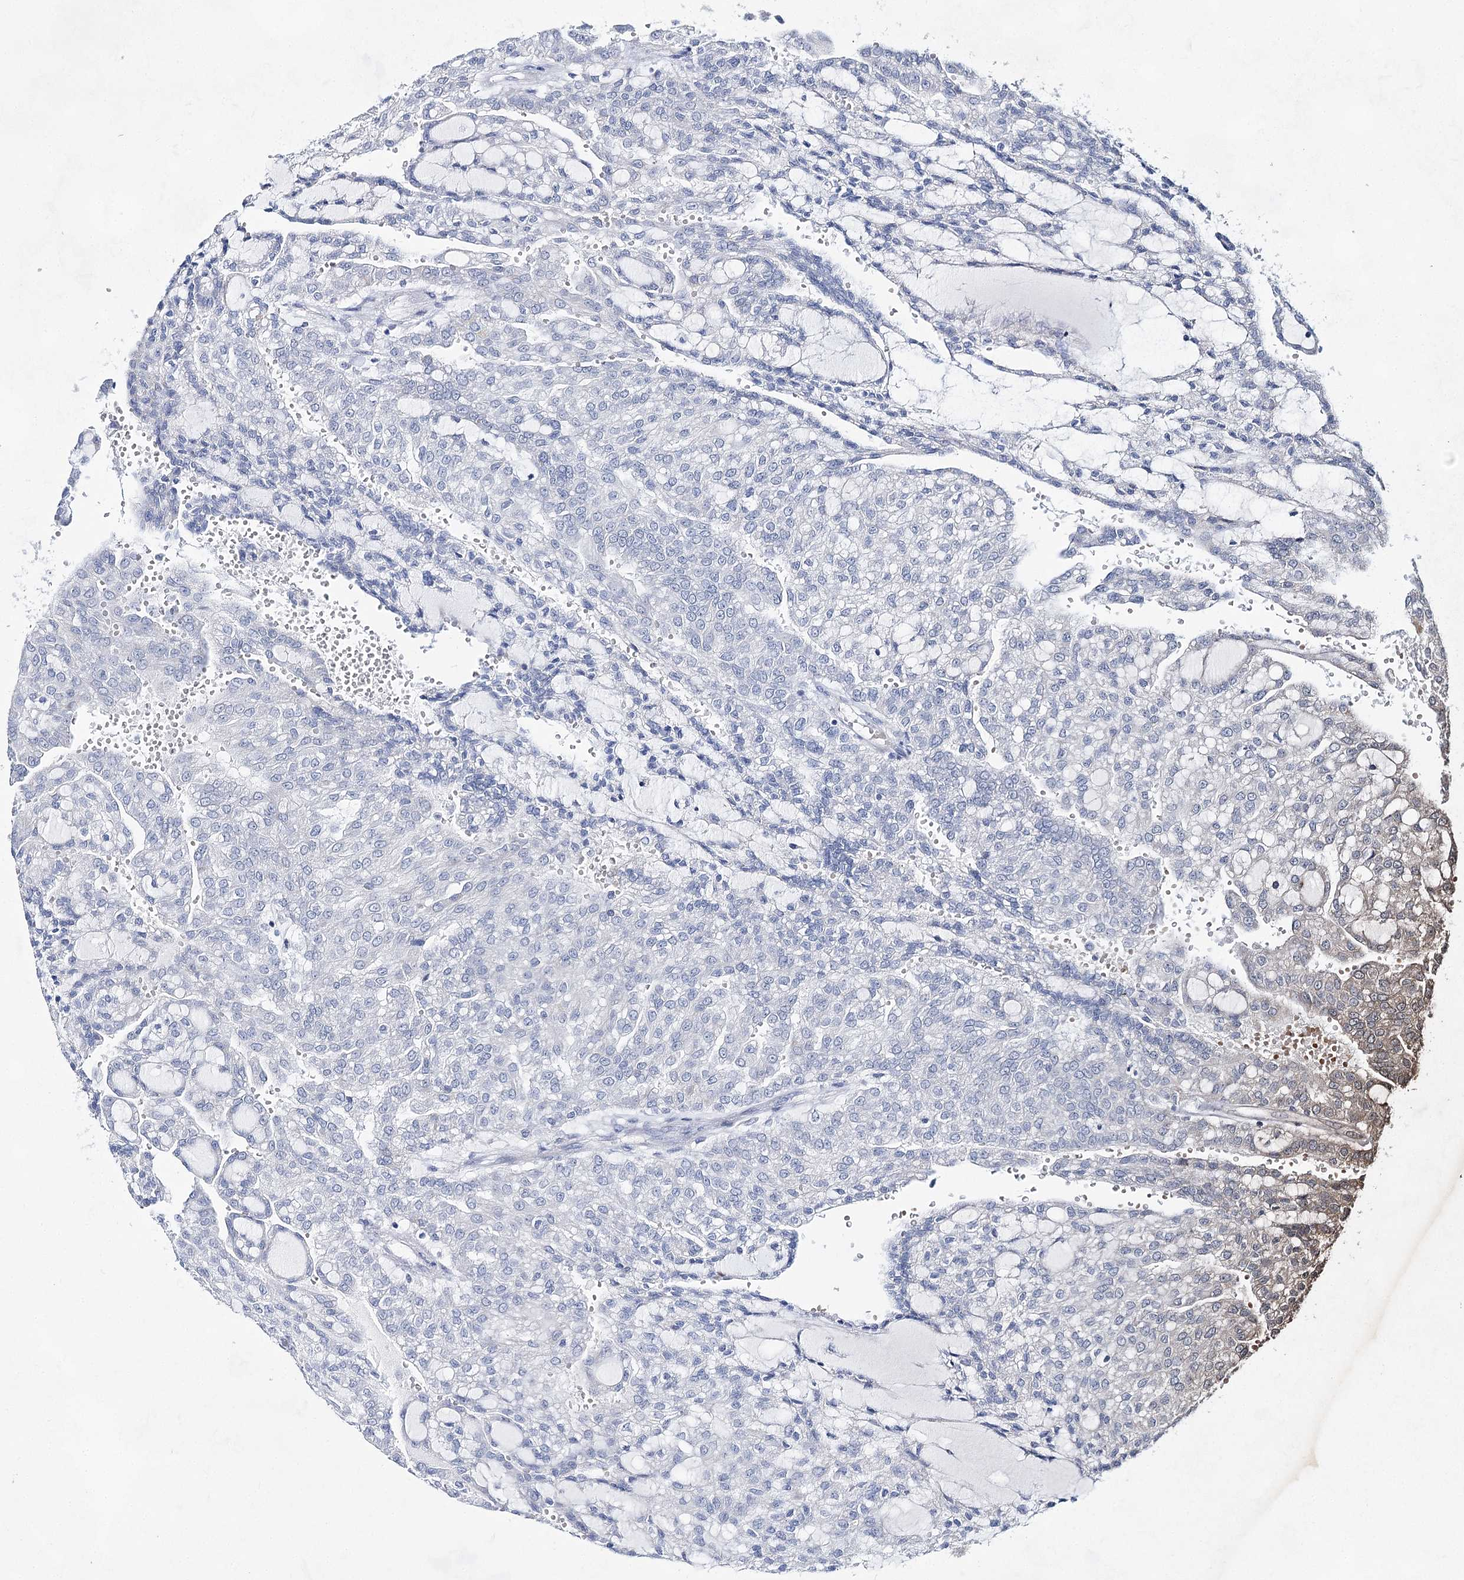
{"staining": {"intensity": "weak", "quantity": "<25%", "location": "cytoplasmic/membranous"}, "tissue": "renal cancer", "cell_type": "Tumor cells", "image_type": "cancer", "snomed": [{"axis": "morphology", "description": "Adenocarcinoma, NOS"}, {"axis": "topography", "description": "Kidney"}], "caption": "High power microscopy histopathology image of an IHC histopathology image of renal adenocarcinoma, revealing no significant staining in tumor cells. (DAB IHC with hematoxylin counter stain).", "gene": "BPHL", "patient": {"sex": "male", "age": 63}}